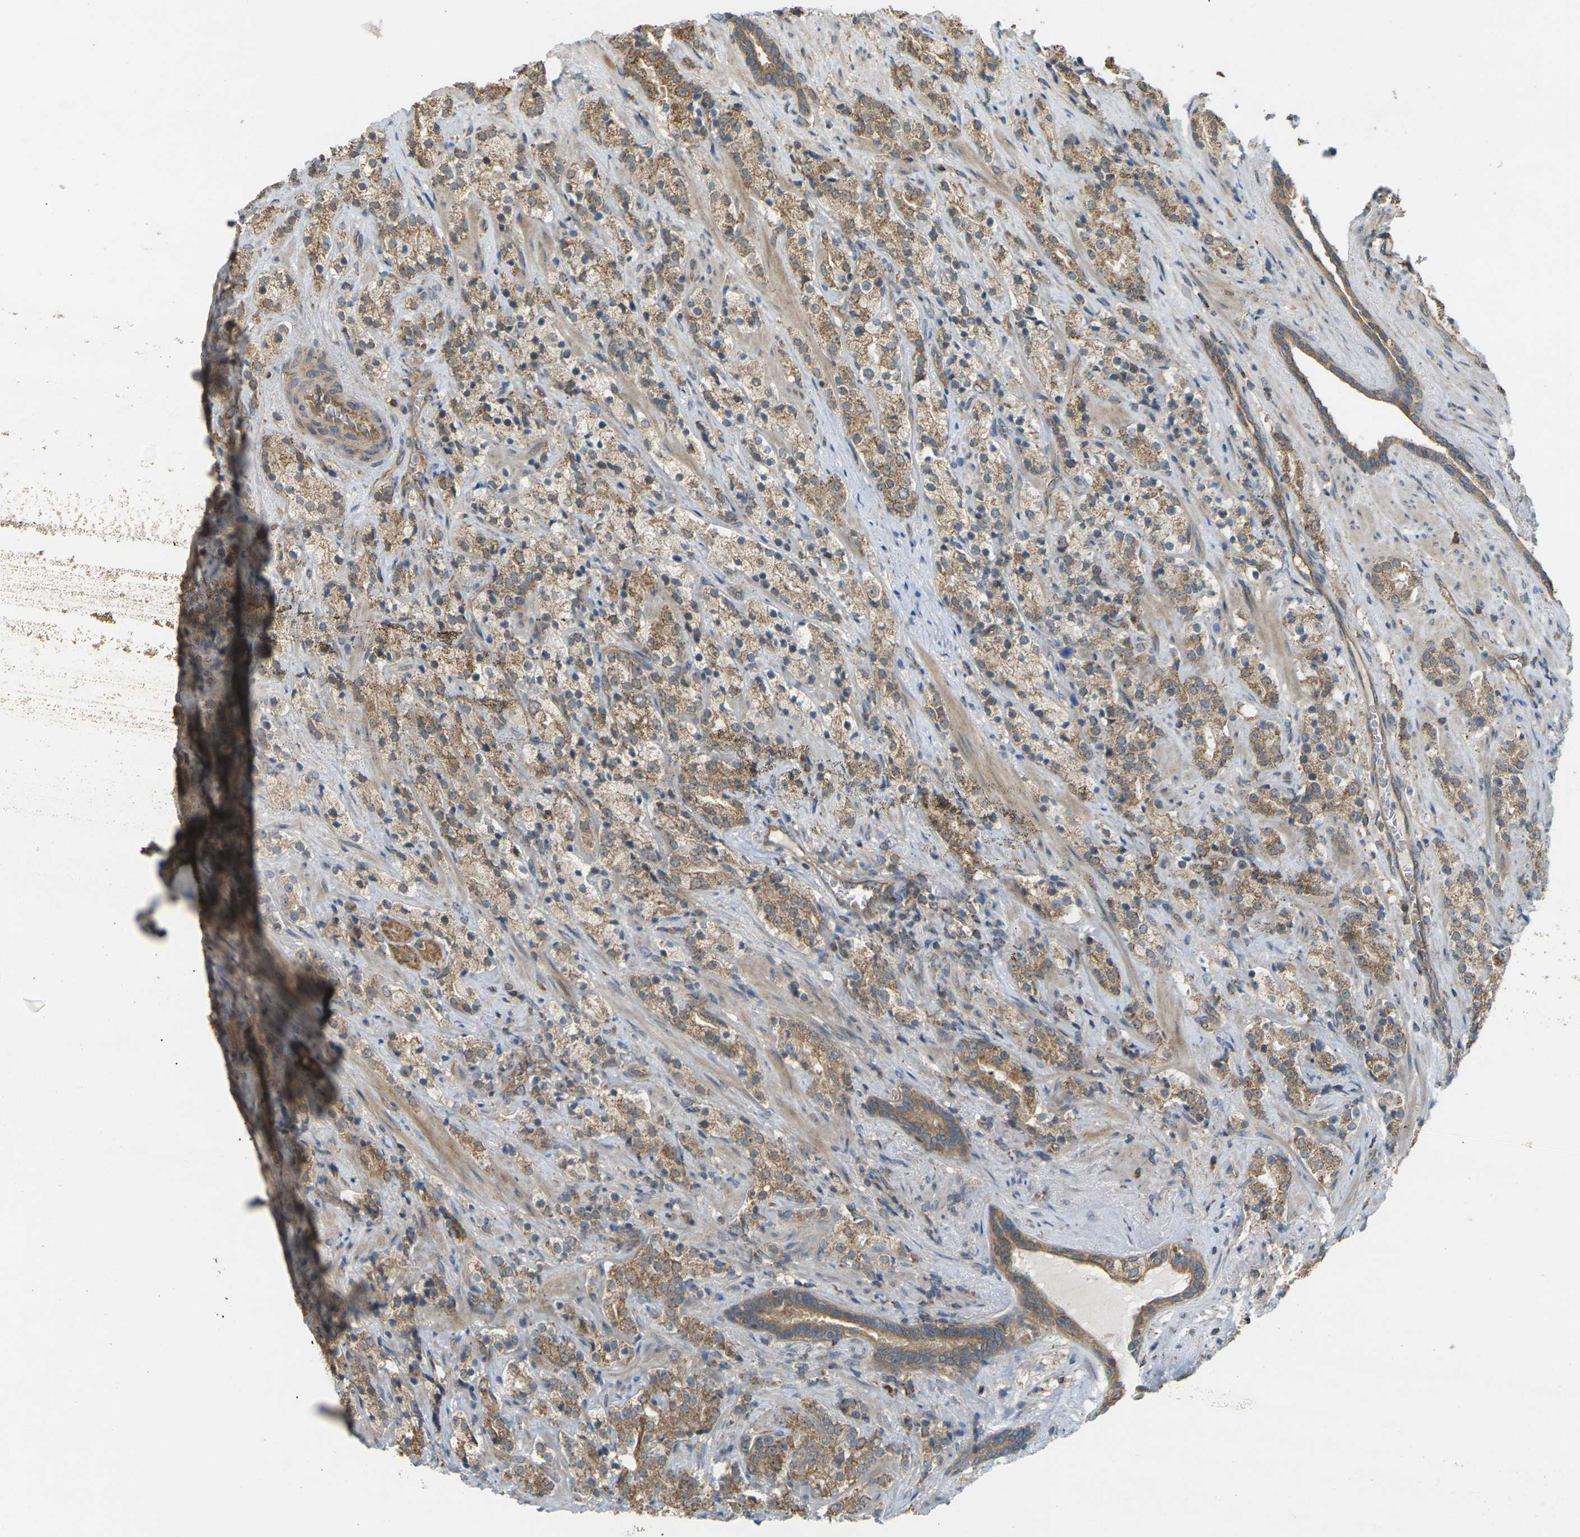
{"staining": {"intensity": "moderate", "quantity": ">75%", "location": "cytoplasmic/membranous"}, "tissue": "prostate cancer", "cell_type": "Tumor cells", "image_type": "cancer", "snomed": [{"axis": "morphology", "description": "Adenocarcinoma, High grade"}, {"axis": "topography", "description": "Prostate"}], "caption": "A brown stain shows moderate cytoplasmic/membranous expression of a protein in human prostate adenocarcinoma (high-grade) tumor cells.", "gene": "KSR1", "patient": {"sex": "male", "age": 71}}